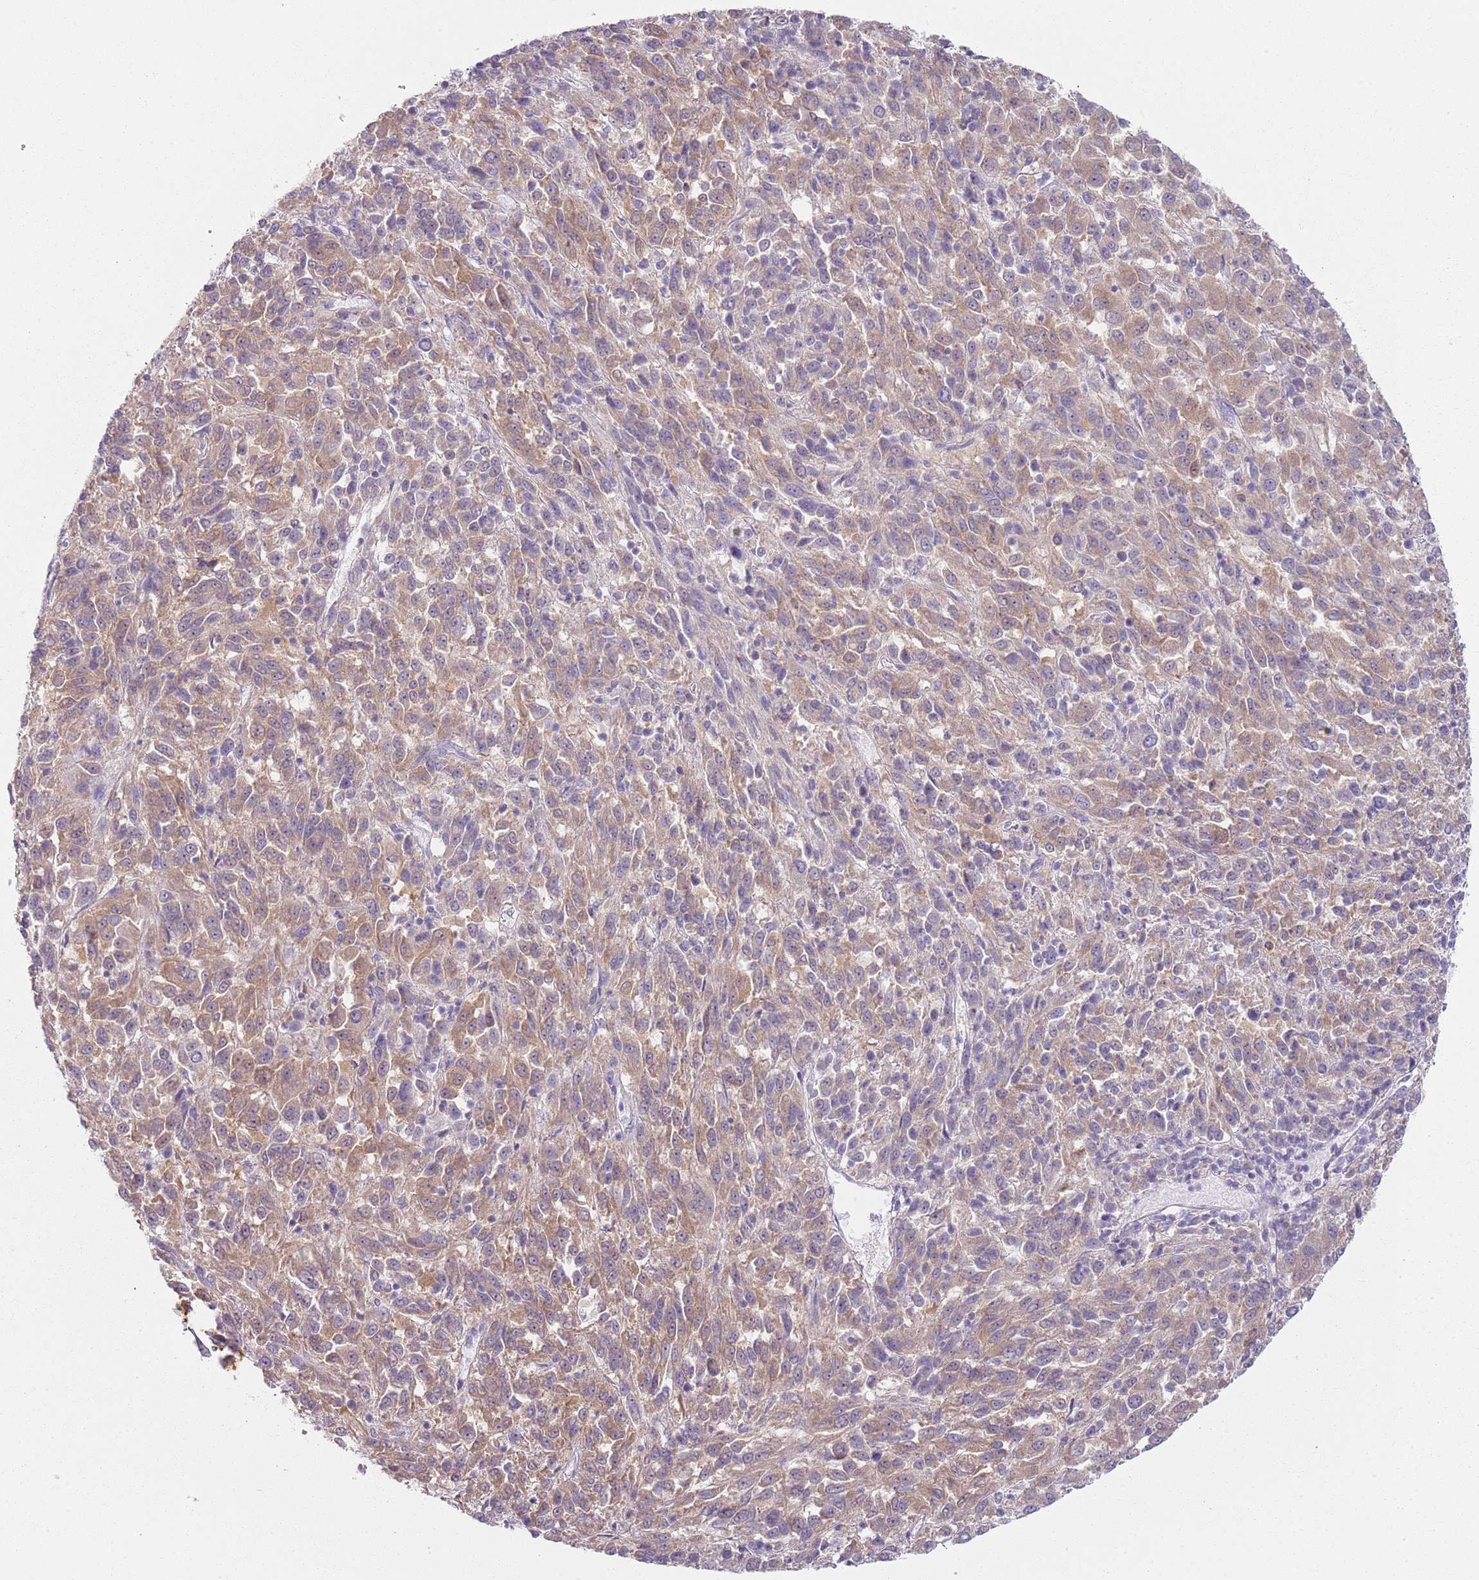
{"staining": {"intensity": "moderate", "quantity": ">75%", "location": "cytoplasmic/membranous"}, "tissue": "melanoma", "cell_type": "Tumor cells", "image_type": "cancer", "snomed": [{"axis": "morphology", "description": "Malignant melanoma, Metastatic site"}, {"axis": "topography", "description": "Lung"}], "caption": "Human melanoma stained with a brown dye shows moderate cytoplasmic/membranous positive staining in about >75% of tumor cells.", "gene": "SLC26A6", "patient": {"sex": "male", "age": 64}}